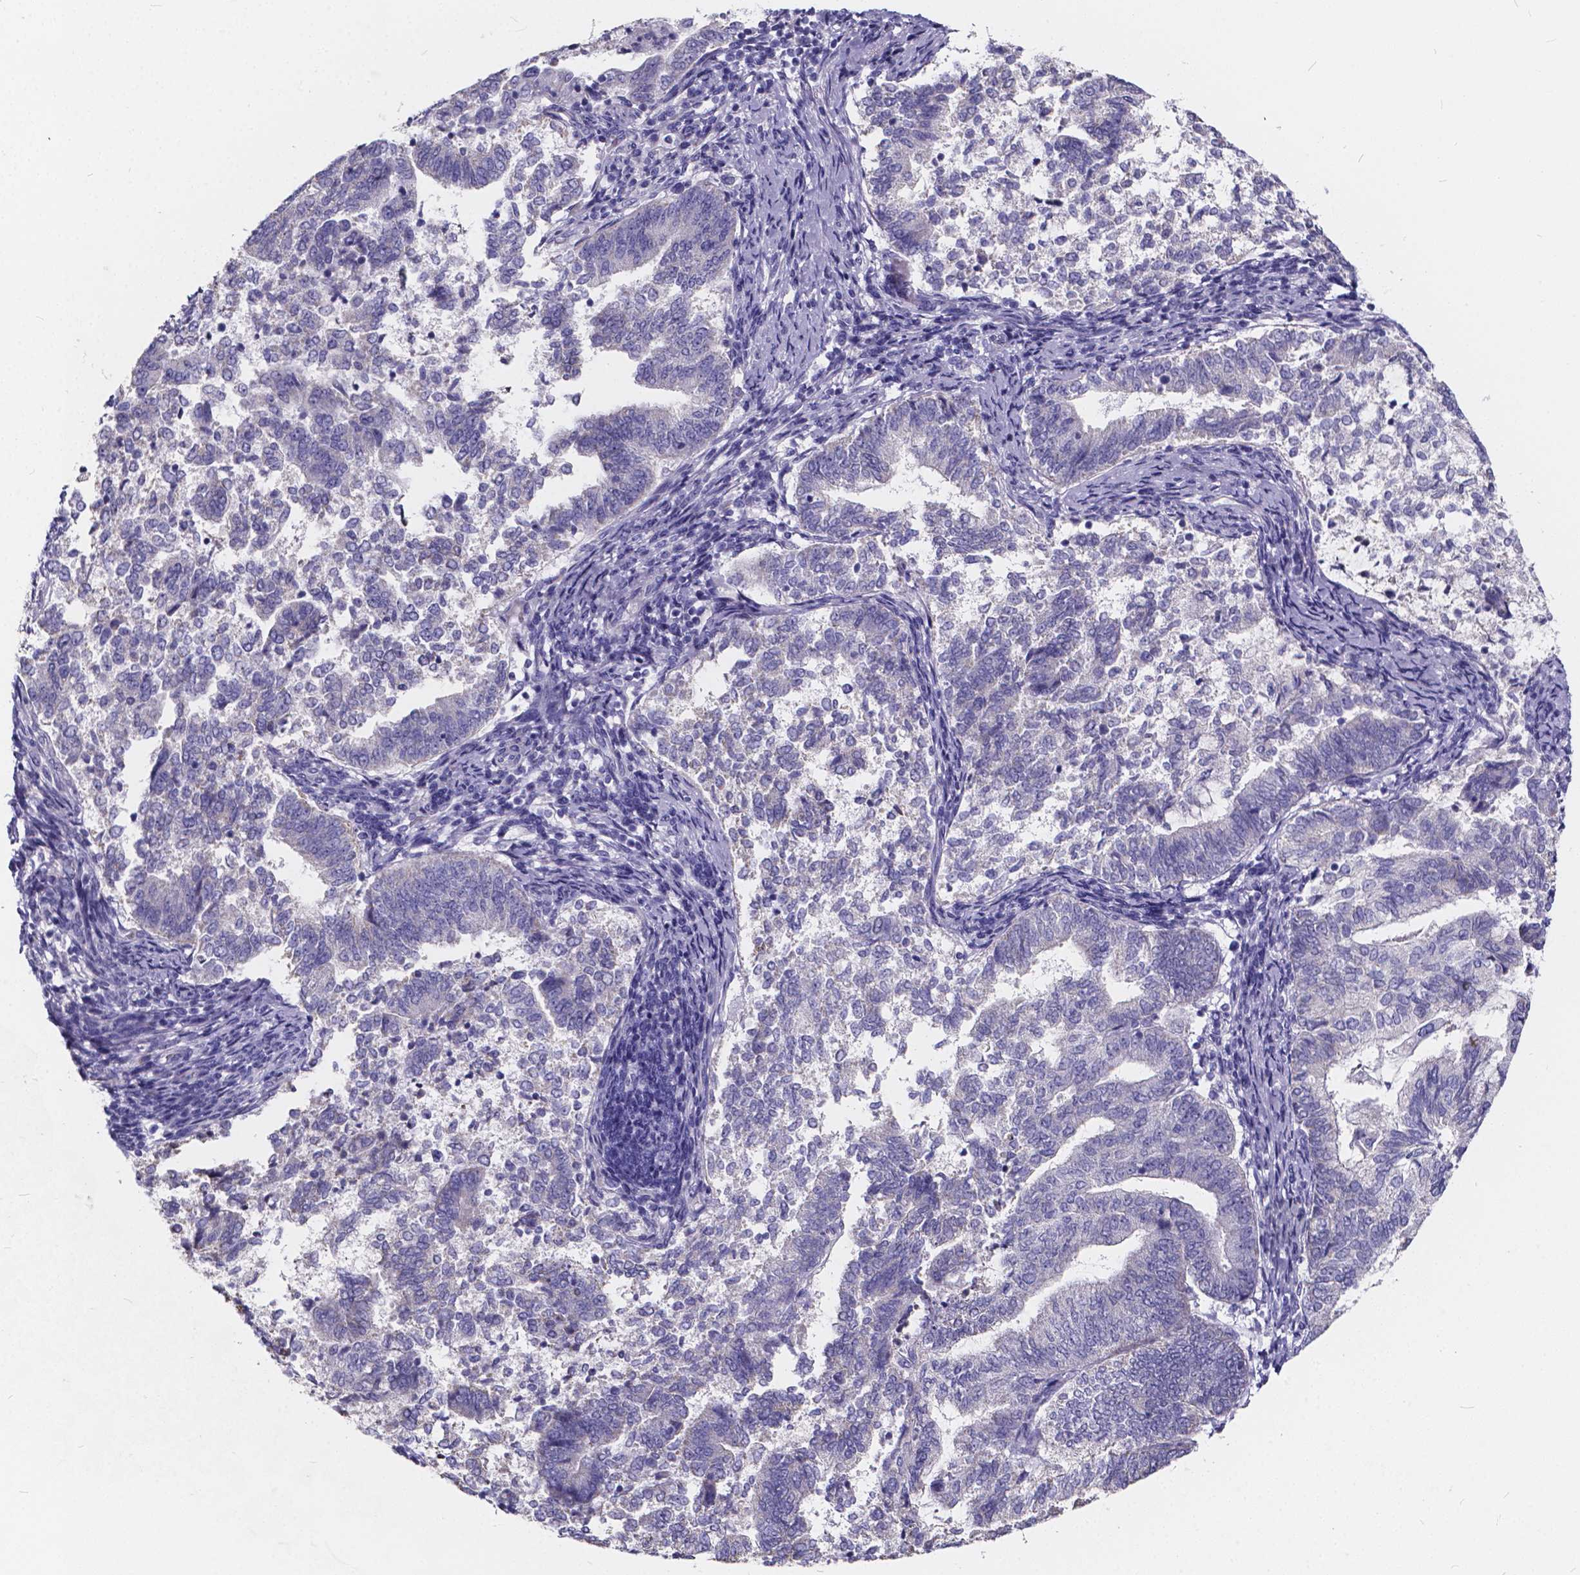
{"staining": {"intensity": "negative", "quantity": "none", "location": "none"}, "tissue": "endometrial cancer", "cell_type": "Tumor cells", "image_type": "cancer", "snomed": [{"axis": "morphology", "description": "Adenocarcinoma, NOS"}, {"axis": "topography", "description": "Endometrium"}], "caption": "Tumor cells show no significant protein staining in endometrial cancer.", "gene": "SPEF2", "patient": {"sex": "female", "age": 65}}